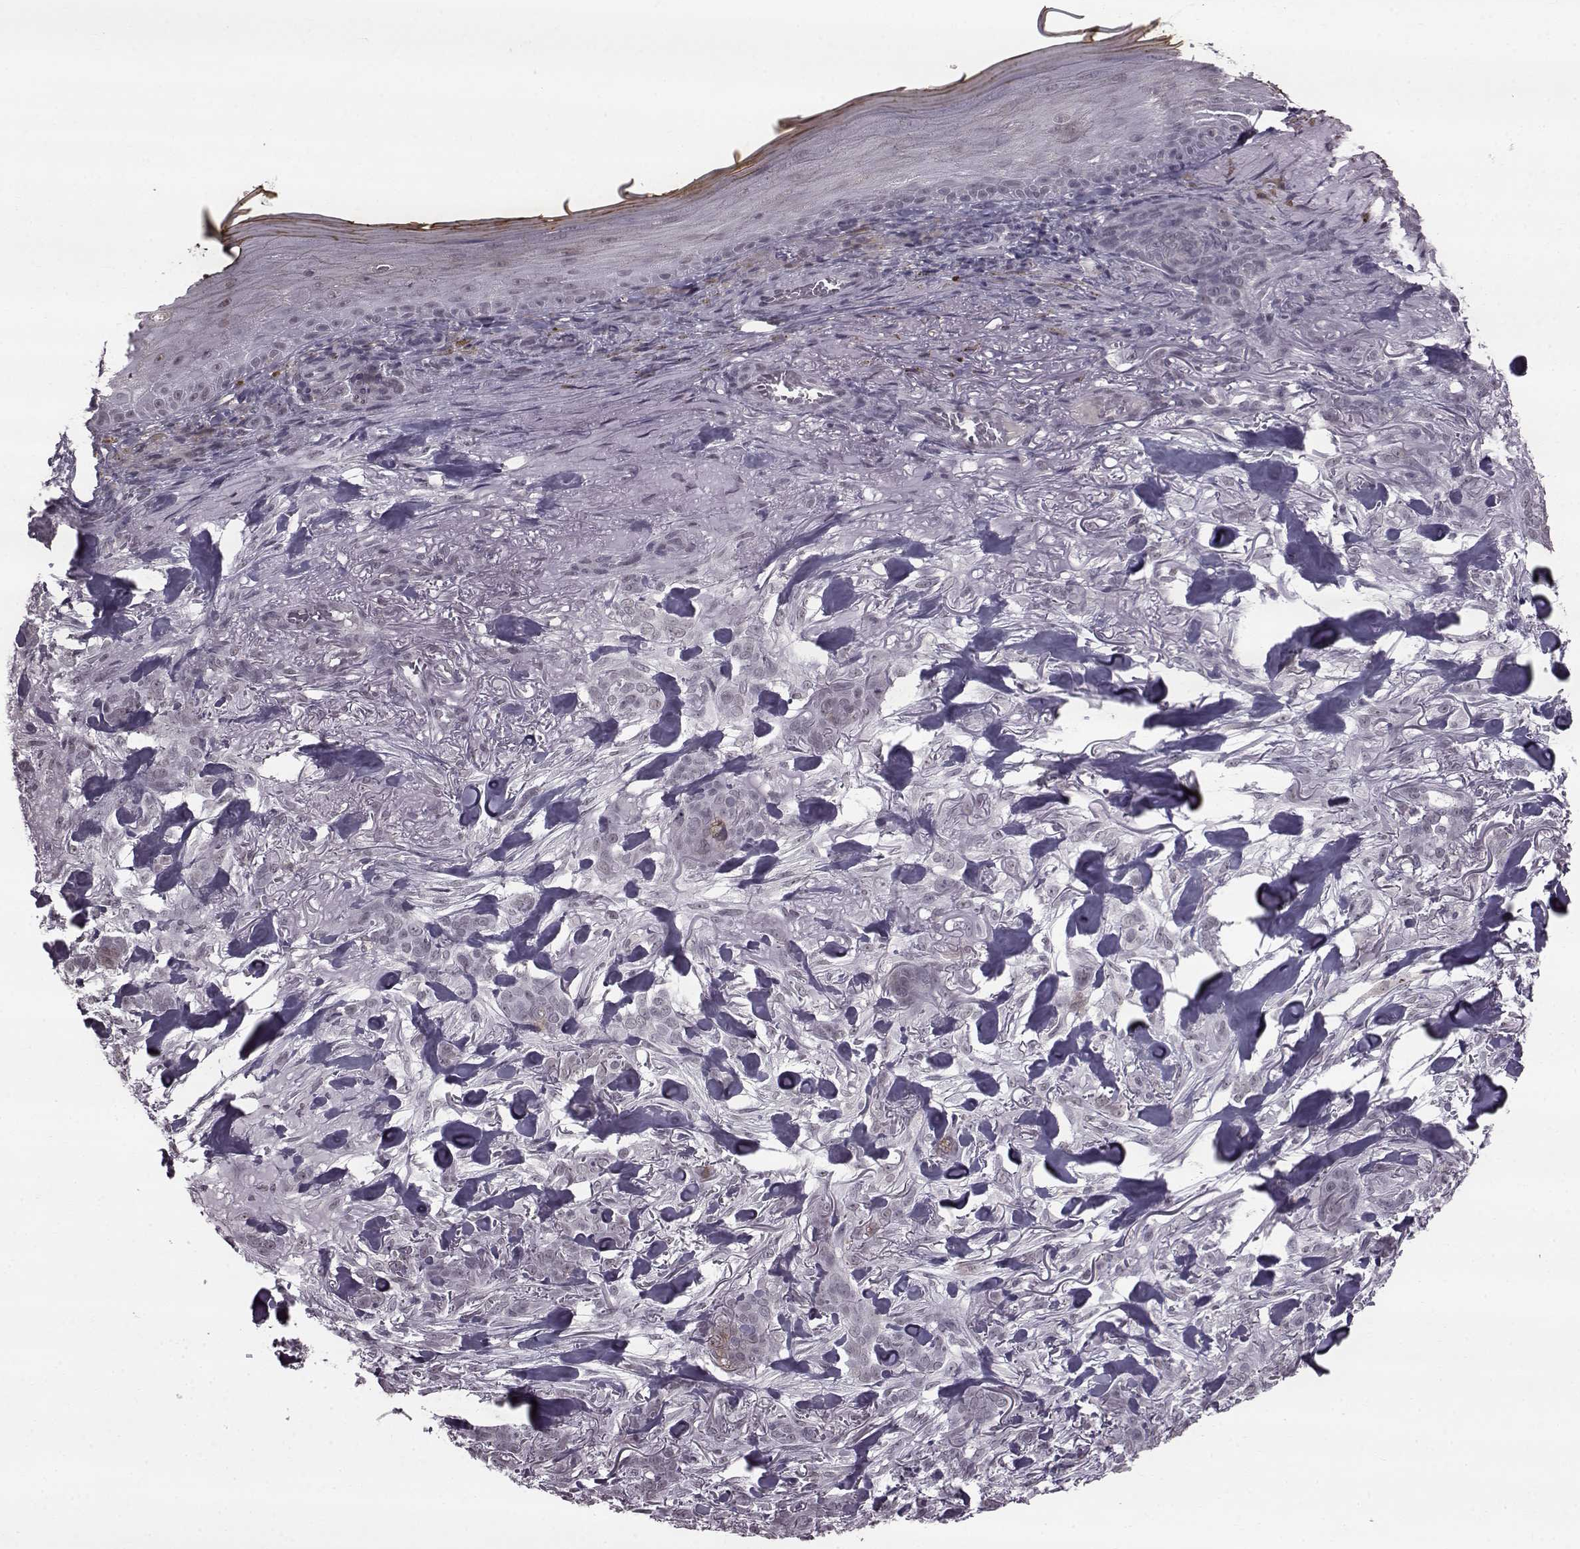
{"staining": {"intensity": "negative", "quantity": "none", "location": "none"}, "tissue": "skin cancer", "cell_type": "Tumor cells", "image_type": "cancer", "snomed": [{"axis": "morphology", "description": "Basal cell carcinoma"}, {"axis": "topography", "description": "Skin"}], "caption": "Tumor cells show no significant protein staining in skin basal cell carcinoma. The staining was performed using DAB (3,3'-diaminobenzidine) to visualize the protein expression in brown, while the nuclei were stained in blue with hematoxylin (Magnification: 20x).", "gene": "SLC28A2", "patient": {"sex": "female", "age": 61}}